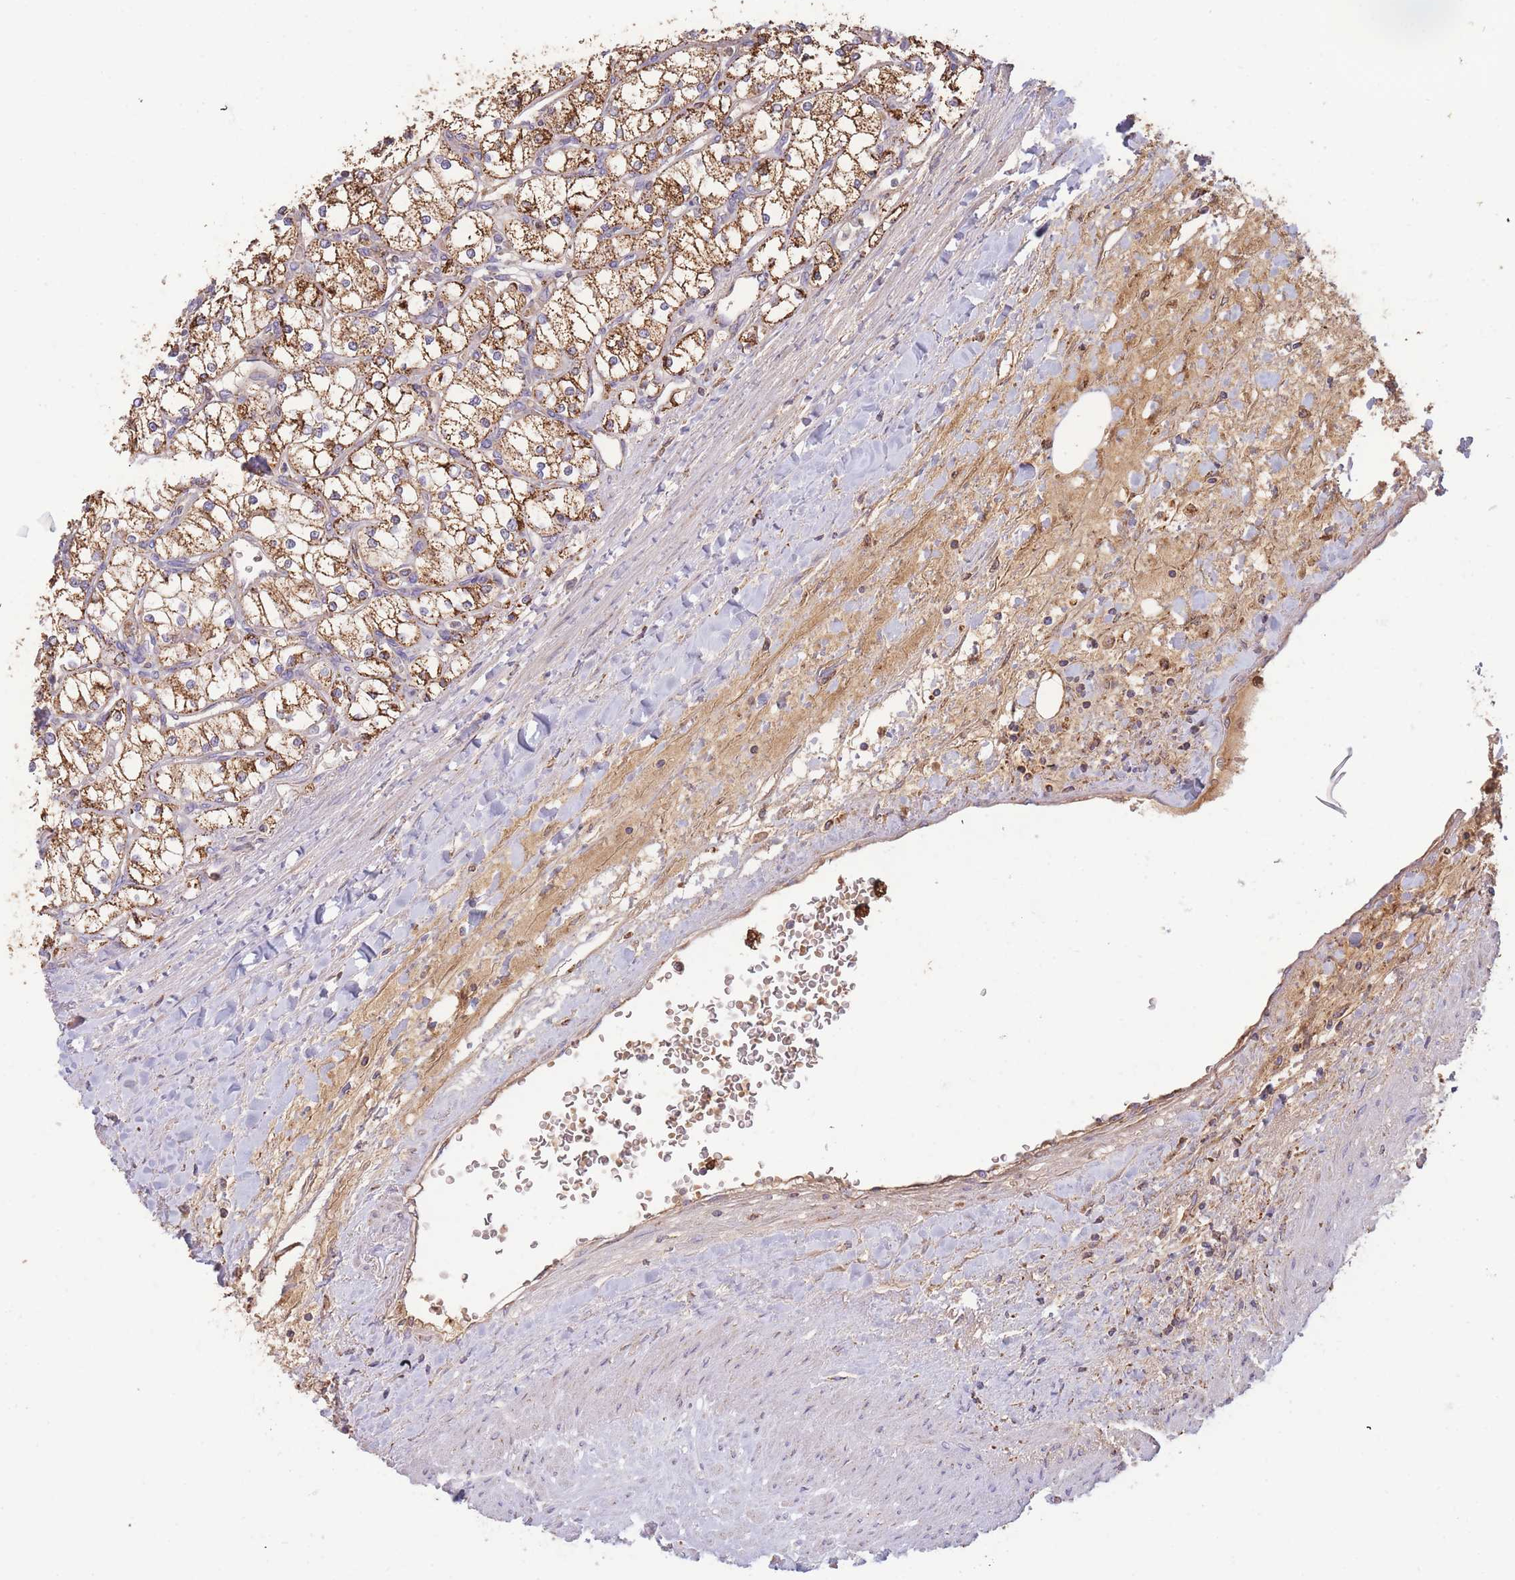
{"staining": {"intensity": "moderate", "quantity": ">75%", "location": "cytoplasmic/membranous"}, "tissue": "renal cancer", "cell_type": "Tumor cells", "image_type": "cancer", "snomed": [{"axis": "morphology", "description": "Adenocarcinoma, NOS"}, {"axis": "topography", "description": "Kidney"}], "caption": "A micrograph showing moderate cytoplasmic/membranous staining in approximately >75% of tumor cells in renal cancer, as visualized by brown immunohistochemical staining.", "gene": "MRPL17", "patient": {"sex": "male", "age": 80}}